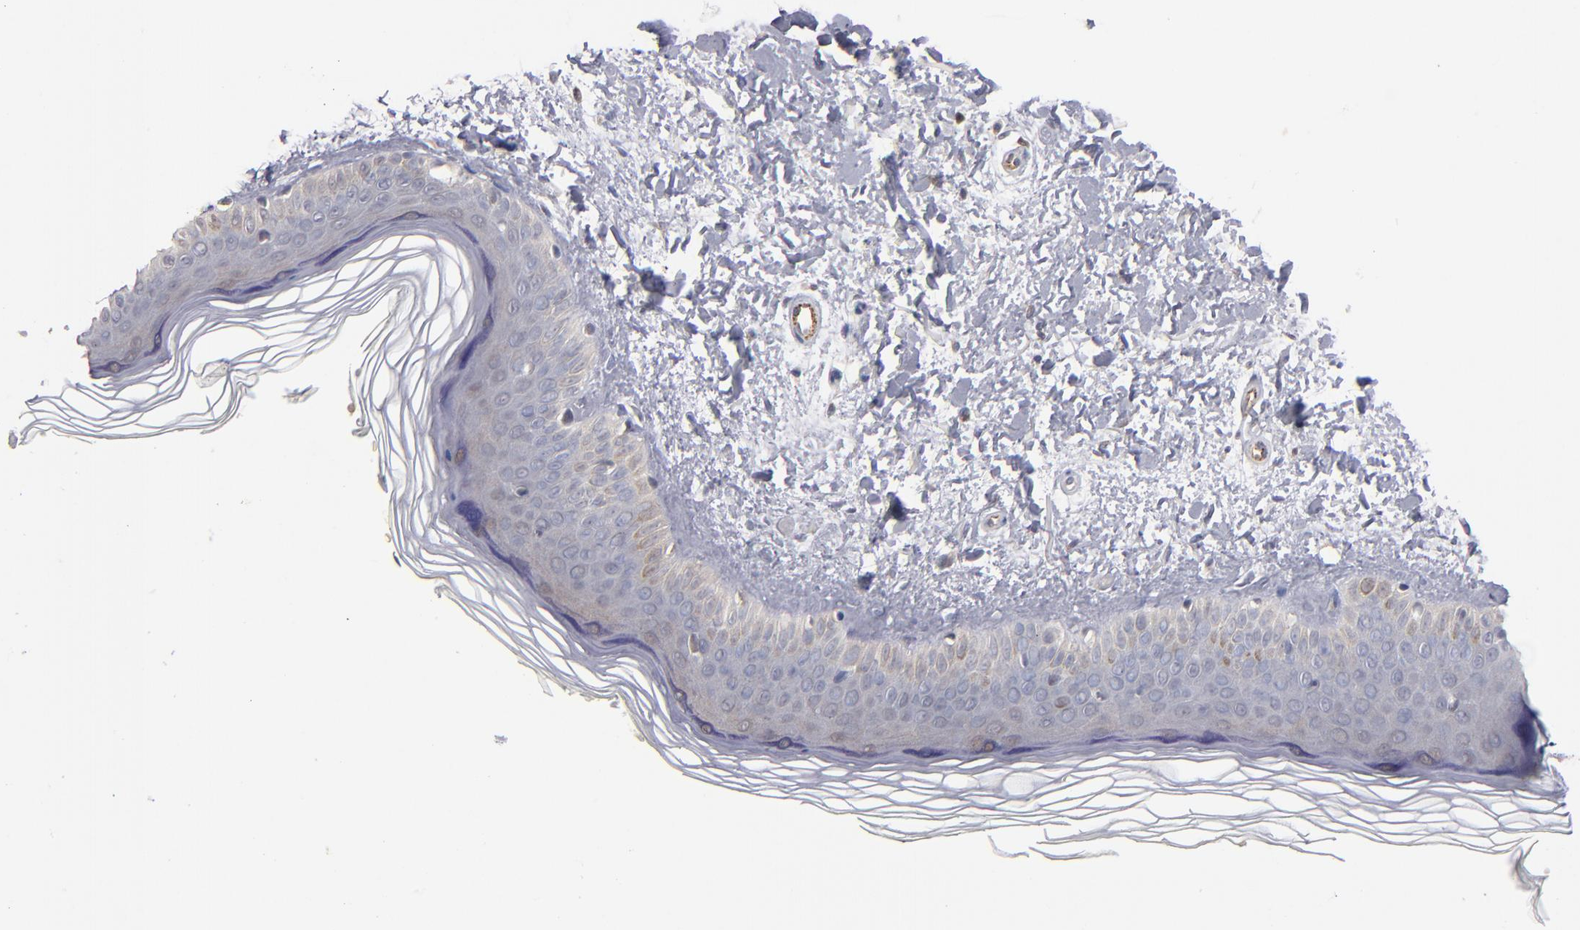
{"staining": {"intensity": "negative", "quantity": "none", "location": "none"}, "tissue": "skin", "cell_type": "Fibroblasts", "image_type": "normal", "snomed": [{"axis": "morphology", "description": "Normal tissue, NOS"}, {"axis": "topography", "description": "Skin"}], "caption": "An IHC histopathology image of normal skin is shown. There is no staining in fibroblasts of skin. The staining is performed using DAB (3,3'-diaminobenzidine) brown chromogen with nuclei counter-stained in using hematoxylin.", "gene": "SELP", "patient": {"sex": "female", "age": 19}}